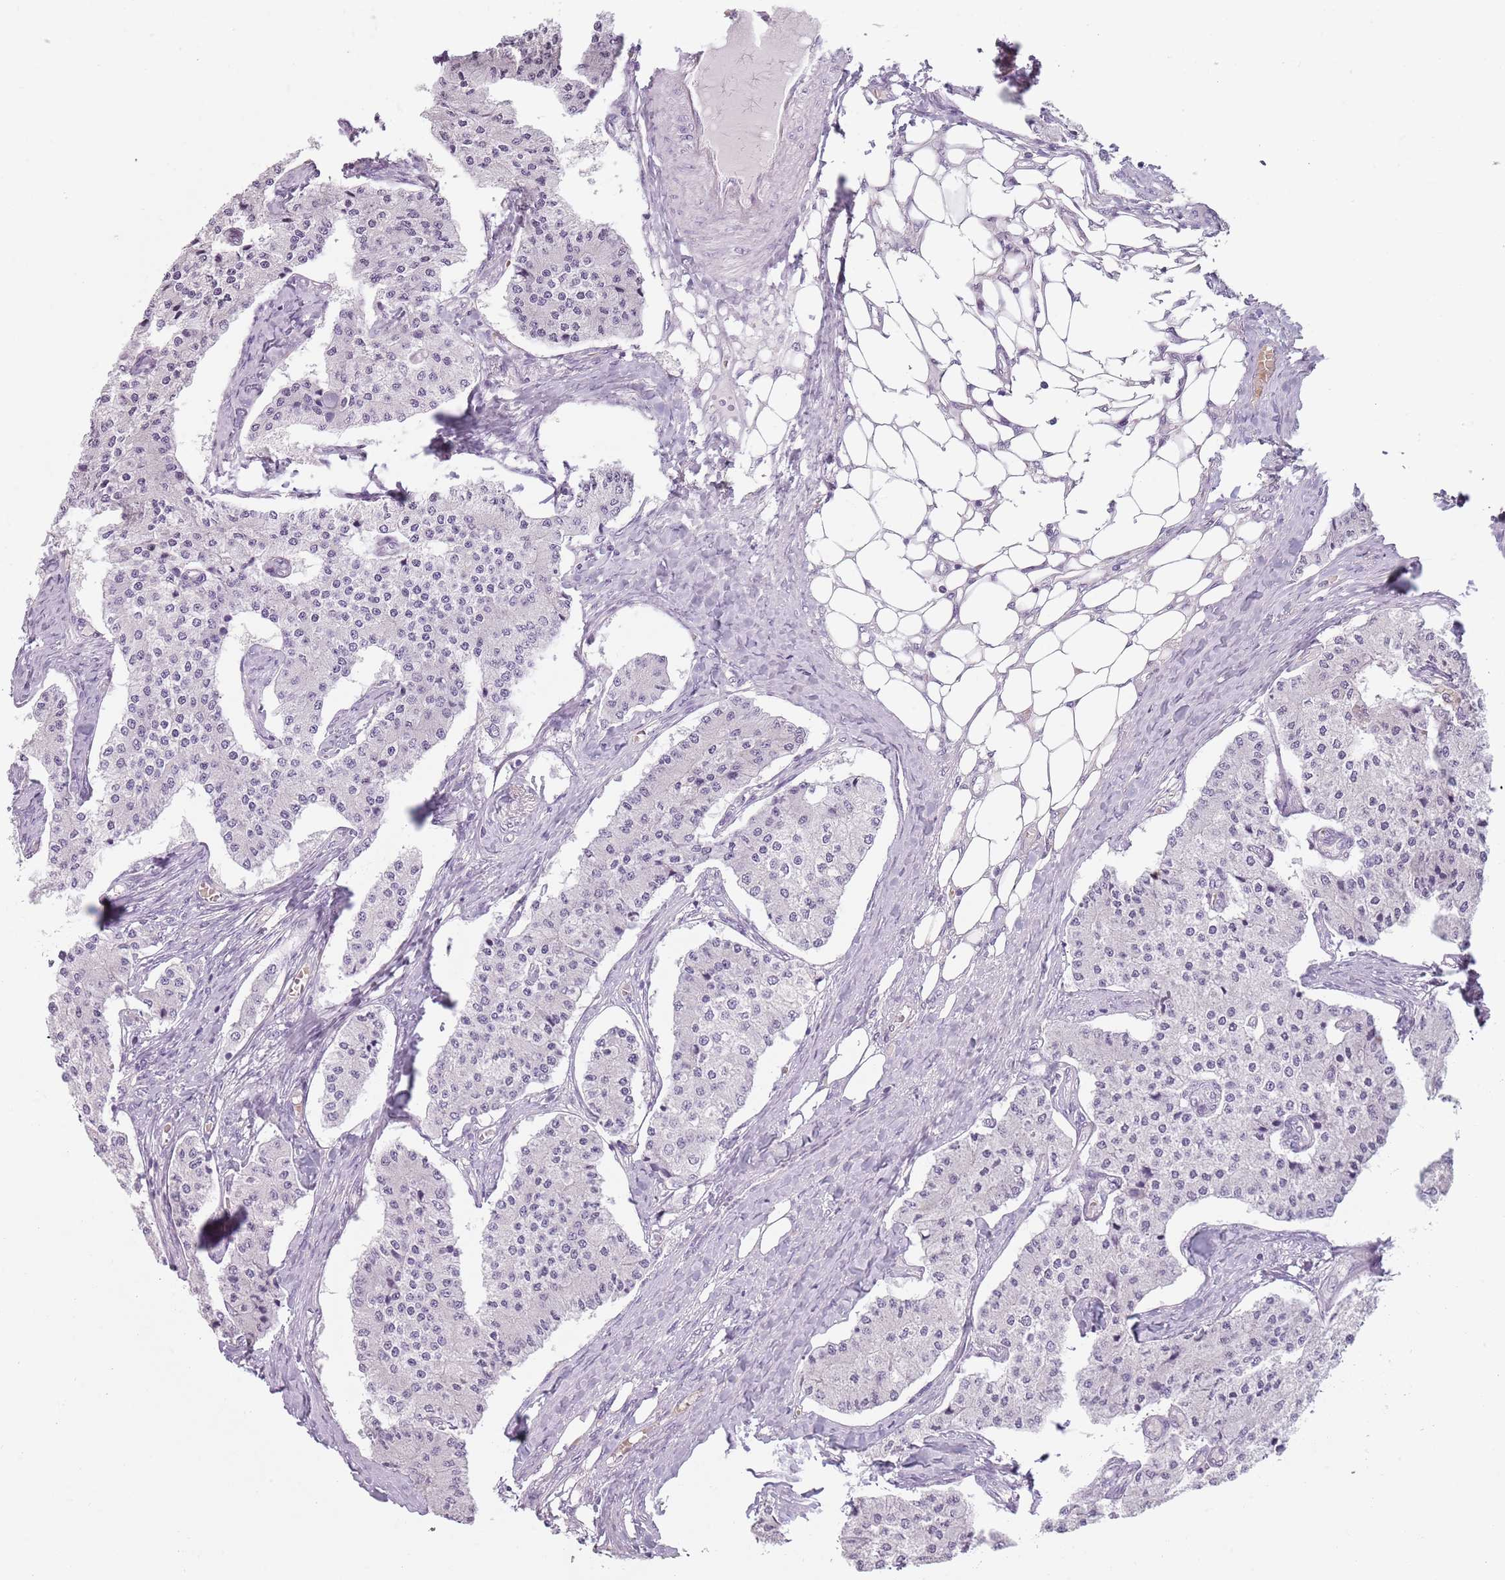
{"staining": {"intensity": "negative", "quantity": "none", "location": "none"}, "tissue": "carcinoid", "cell_type": "Tumor cells", "image_type": "cancer", "snomed": [{"axis": "morphology", "description": "Carcinoid, malignant, NOS"}, {"axis": "topography", "description": "Colon"}], "caption": "This is a photomicrograph of immunohistochemistry (IHC) staining of malignant carcinoid, which shows no expression in tumor cells.", "gene": "PIEZO1", "patient": {"sex": "female", "age": 52}}